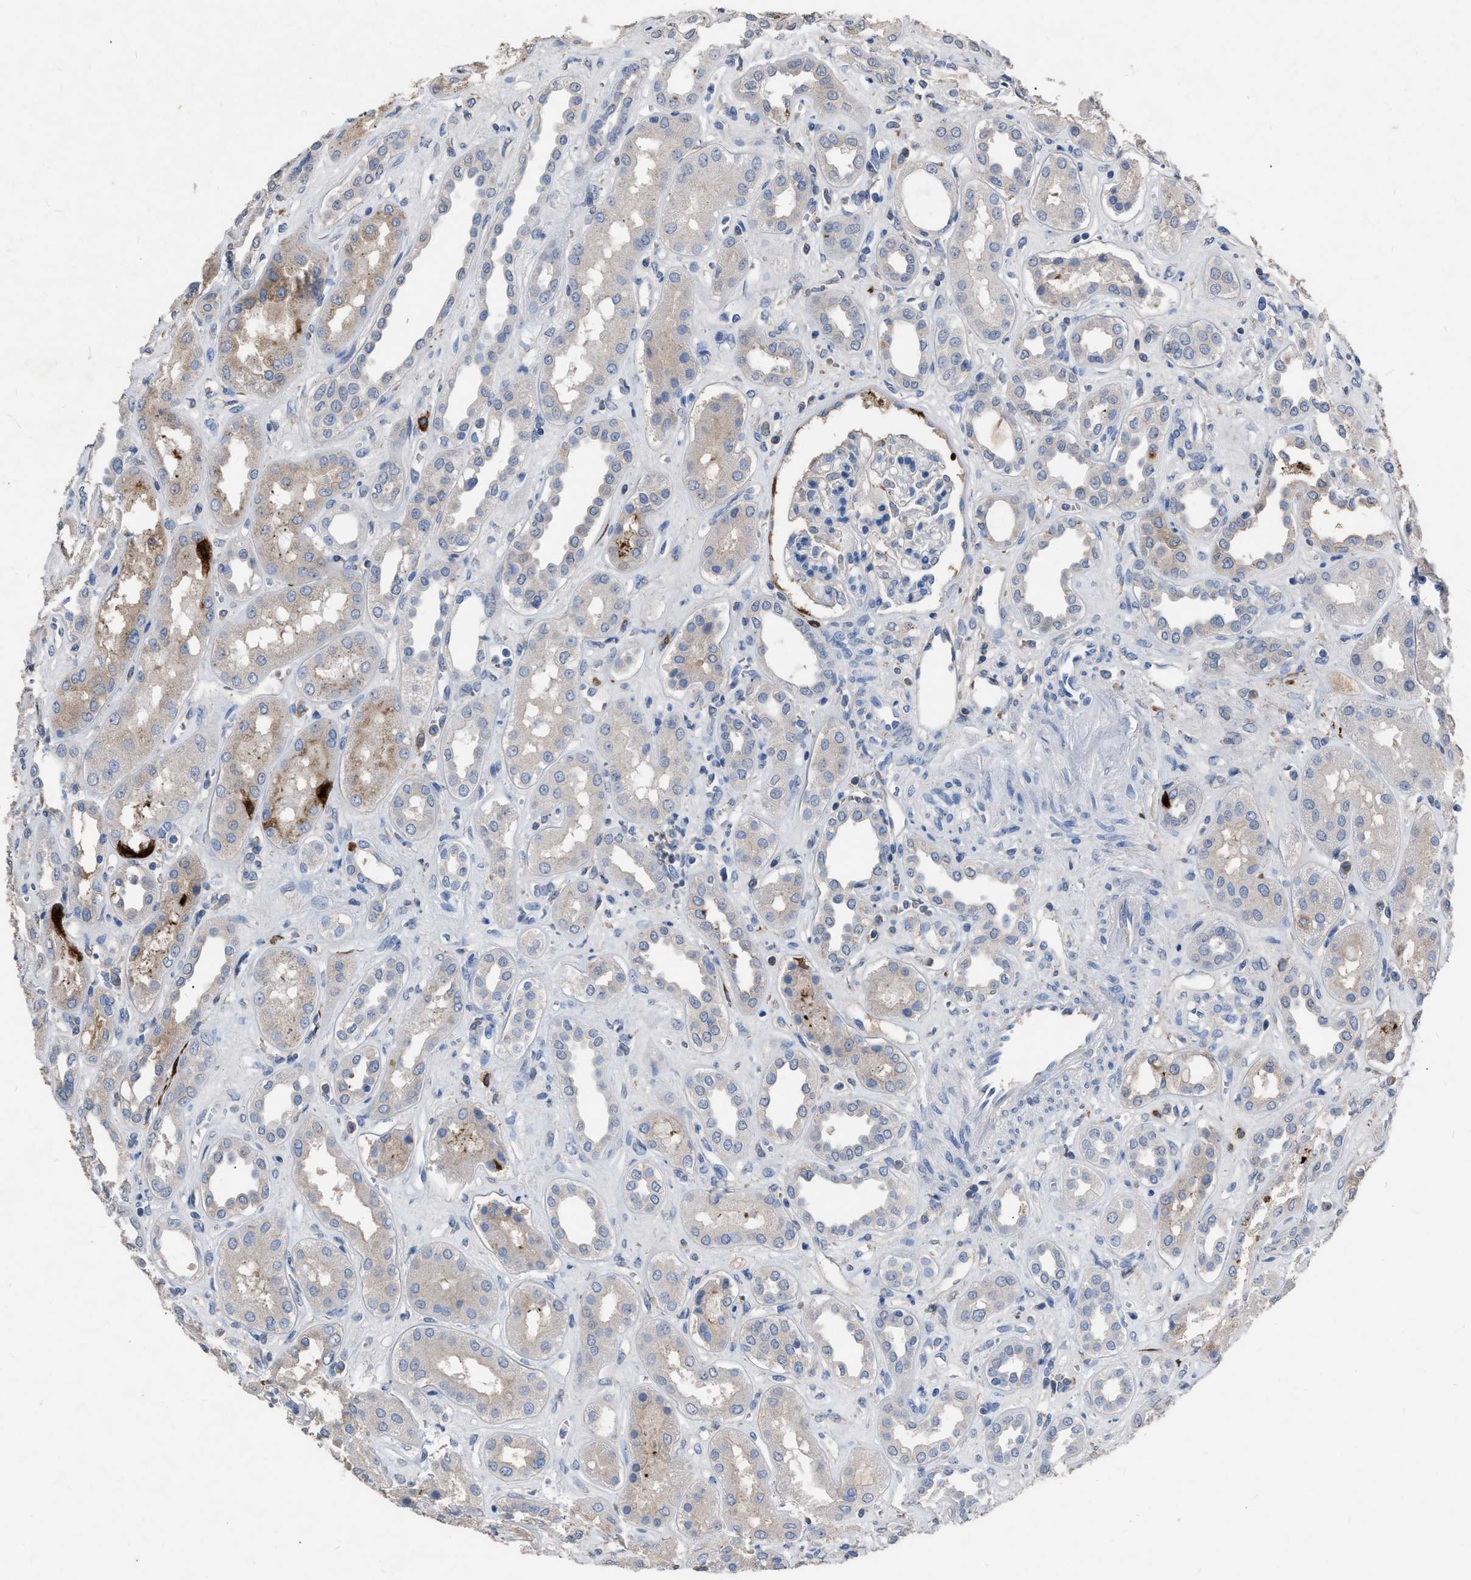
{"staining": {"intensity": "negative", "quantity": "none", "location": "none"}, "tissue": "kidney", "cell_type": "Cells in glomeruli", "image_type": "normal", "snomed": [{"axis": "morphology", "description": "Normal tissue, NOS"}, {"axis": "topography", "description": "Kidney"}], "caption": "An immunohistochemistry histopathology image of unremarkable kidney is shown. There is no staining in cells in glomeruli of kidney. The staining is performed using DAB brown chromogen with nuclei counter-stained in using hematoxylin.", "gene": "HABP2", "patient": {"sex": "male", "age": 59}}